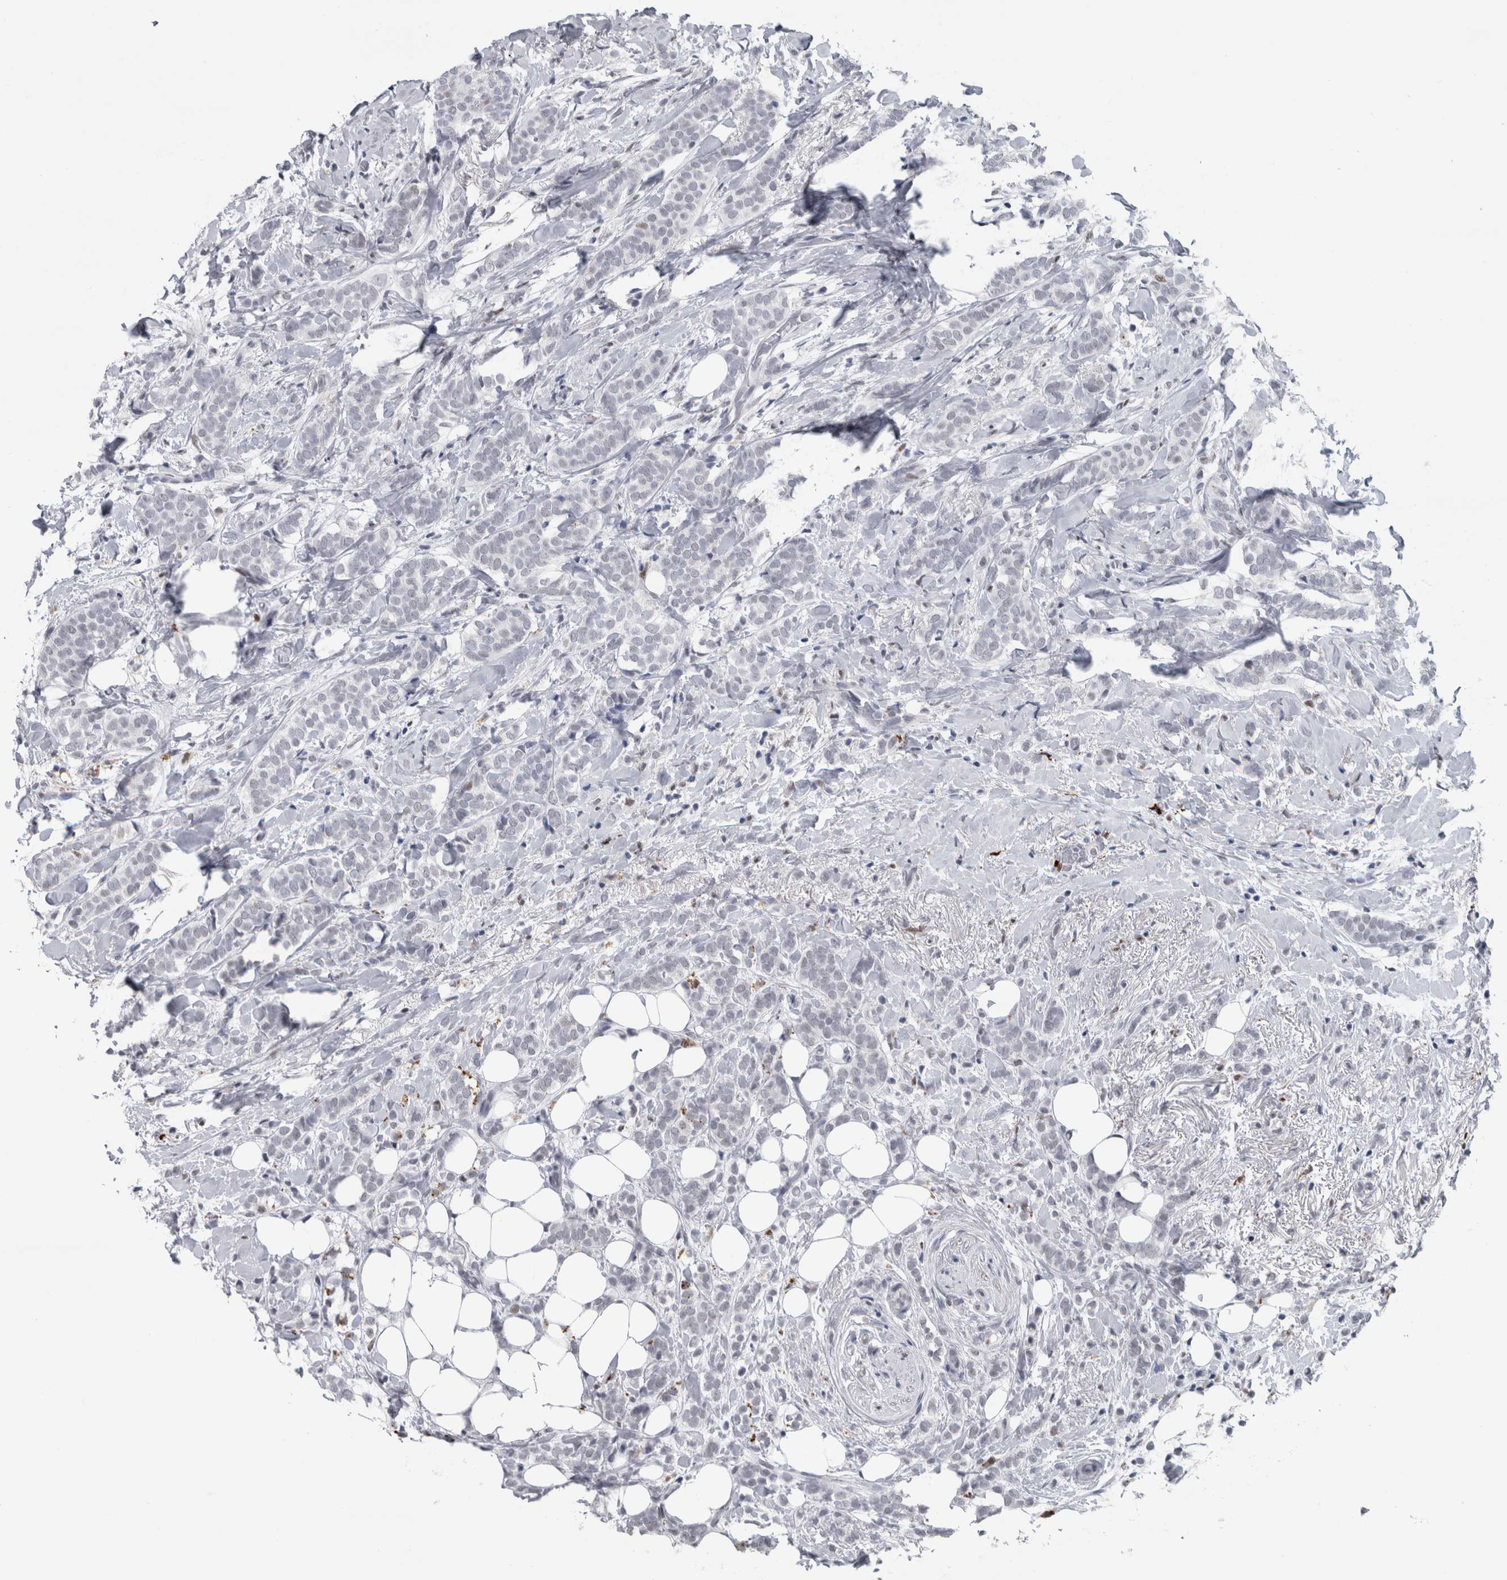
{"staining": {"intensity": "negative", "quantity": "none", "location": "none"}, "tissue": "breast cancer", "cell_type": "Tumor cells", "image_type": "cancer", "snomed": [{"axis": "morphology", "description": "Lobular carcinoma"}, {"axis": "topography", "description": "Breast"}], "caption": "Human lobular carcinoma (breast) stained for a protein using immunohistochemistry (IHC) shows no expression in tumor cells.", "gene": "POLD2", "patient": {"sex": "female", "age": 50}}